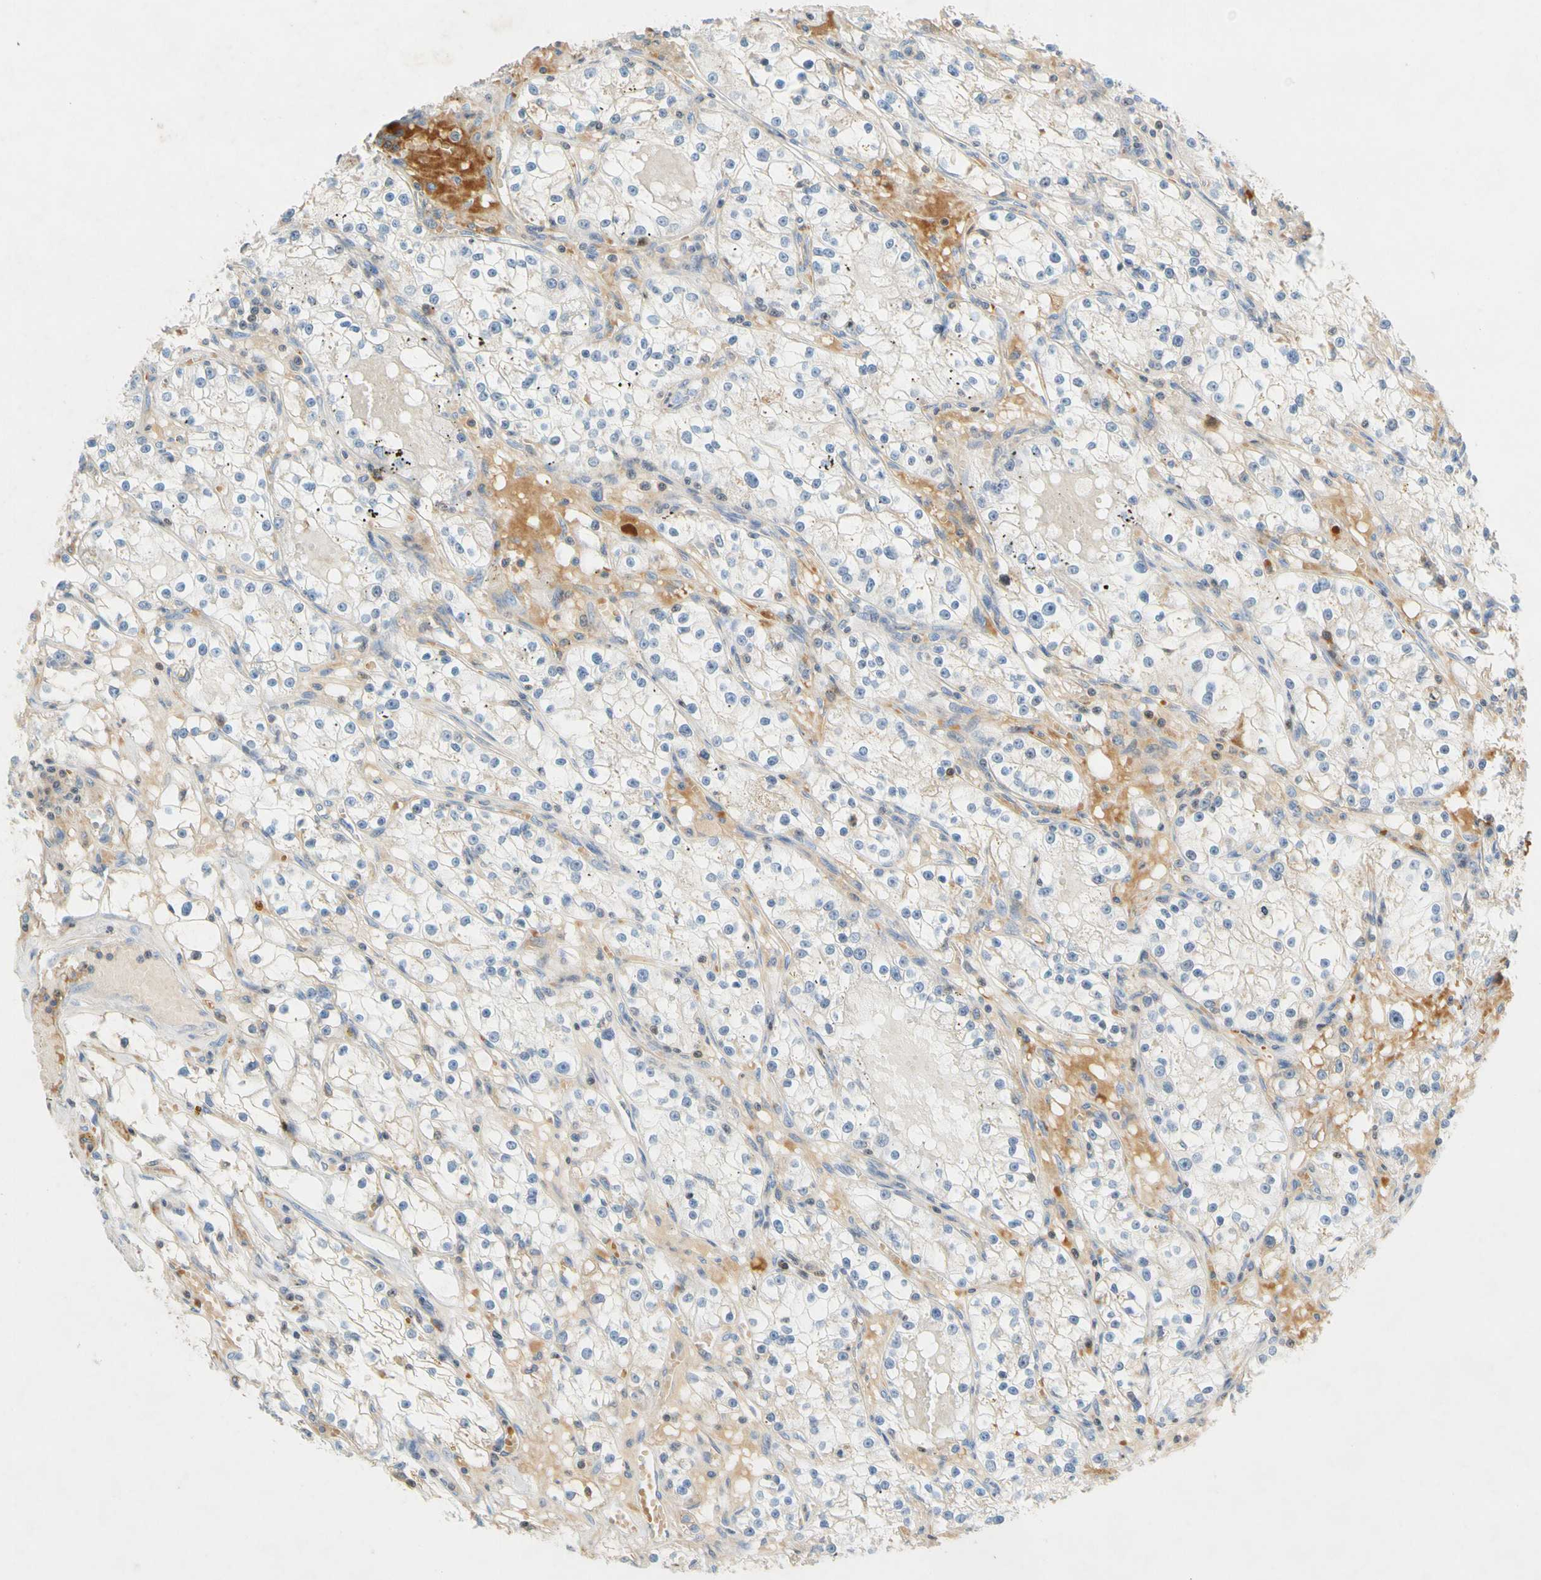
{"staining": {"intensity": "negative", "quantity": "none", "location": "none"}, "tissue": "renal cancer", "cell_type": "Tumor cells", "image_type": "cancer", "snomed": [{"axis": "morphology", "description": "Adenocarcinoma, NOS"}, {"axis": "topography", "description": "Kidney"}], "caption": "The histopathology image reveals no staining of tumor cells in adenocarcinoma (renal).", "gene": "SP140", "patient": {"sex": "male", "age": 56}}